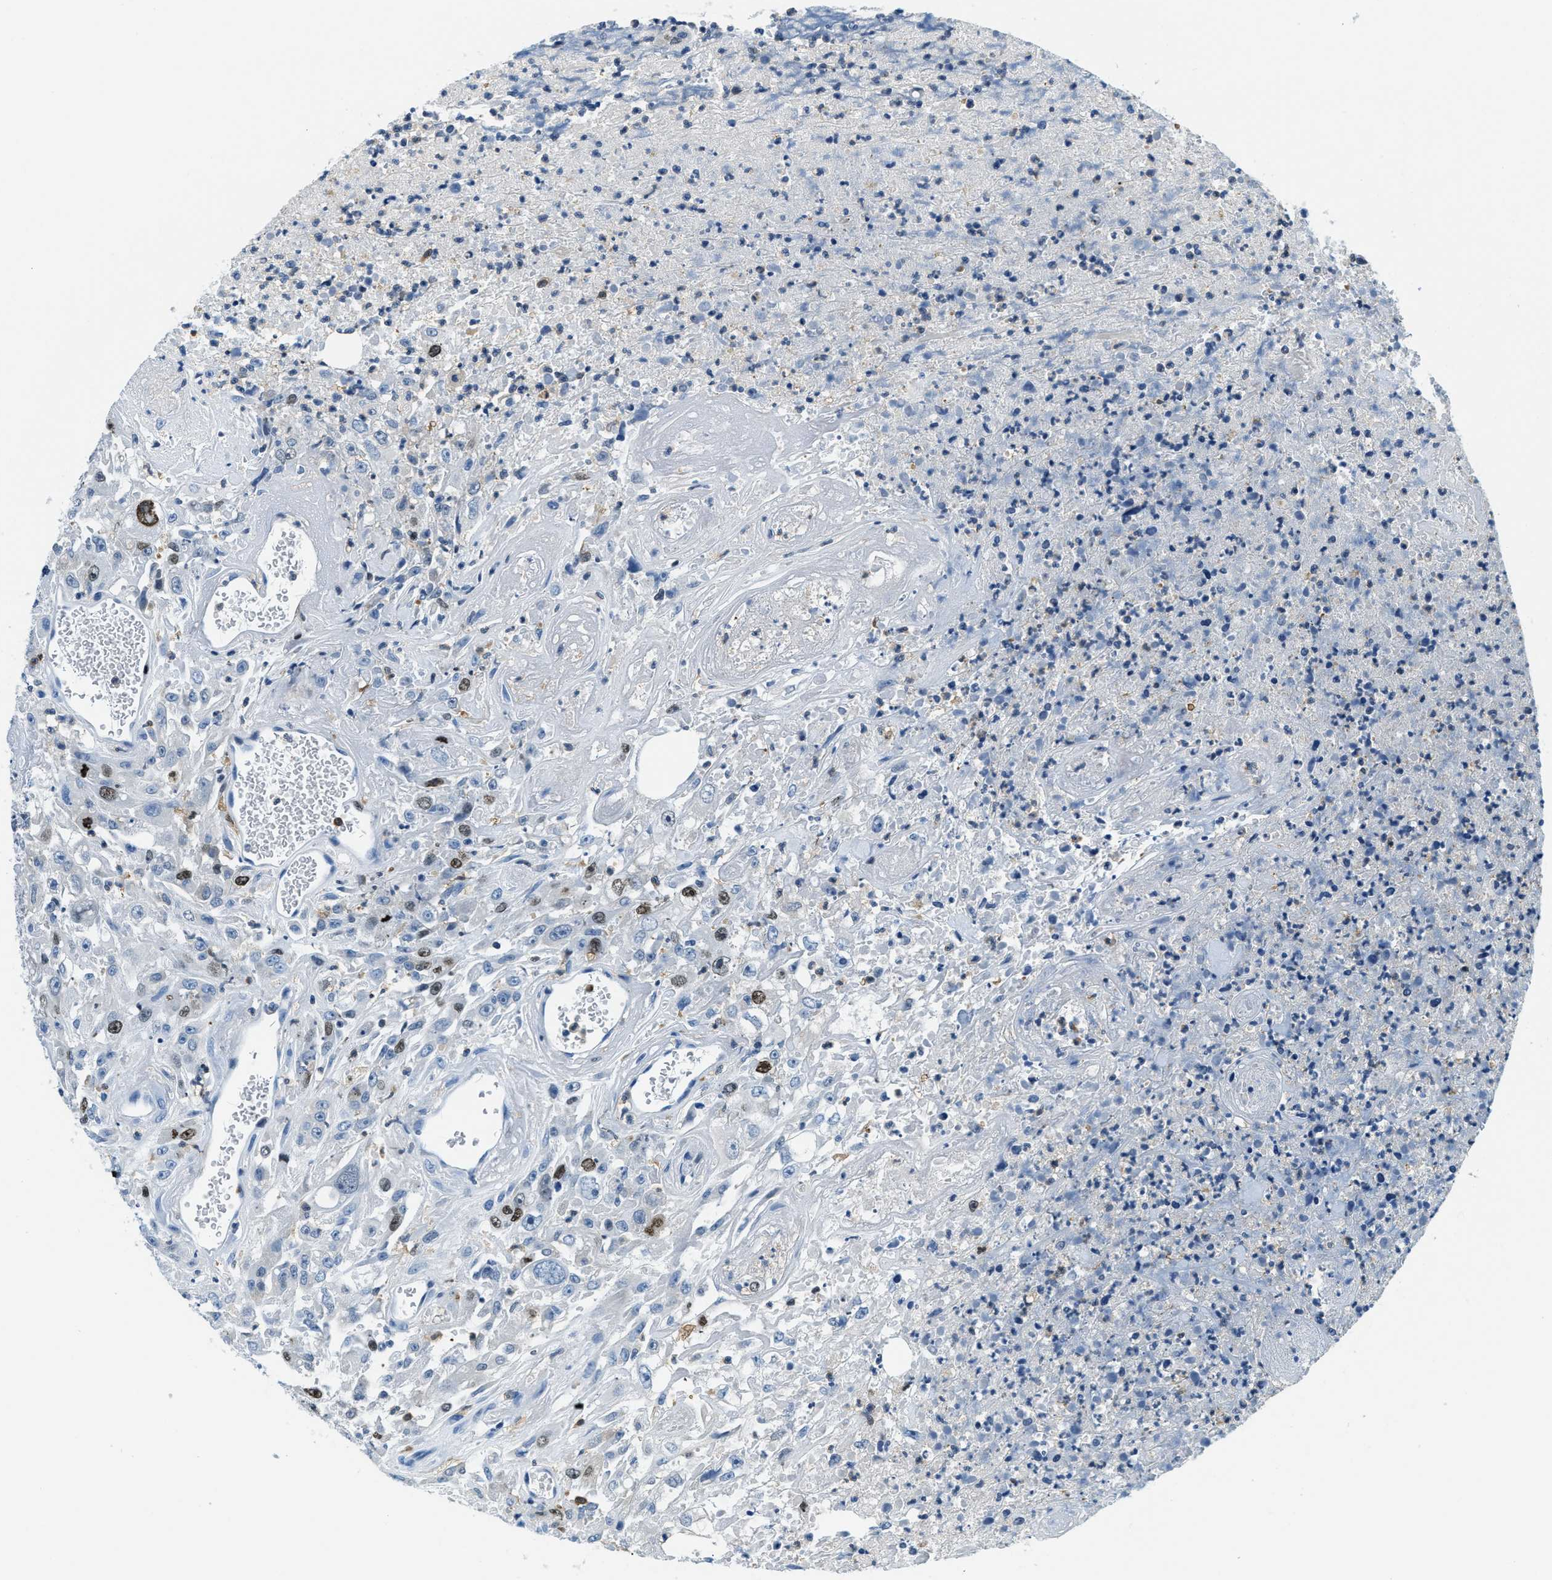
{"staining": {"intensity": "negative", "quantity": "none", "location": "none"}, "tissue": "urothelial cancer", "cell_type": "Tumor cells", "image_type": "cancer", "snomed": [{"axis": "morphology", "description": "Urothelial carcinoma, High grade"}, {"axis": "topography", "description": "Urinary bladder"}], "caption": "High magnification brightfield microscopy of urothelial cancer stained with DAB (3,3'-diaminobenzidine) (brown) and counterstained with hematoxylin (blue): tumor cells show no significant staining. (DAB immunohistochemistry visualized using brightfield microscopy, high magnification).", "gene": "CAPG", "patient": {"sex": "male", "age": 46}}